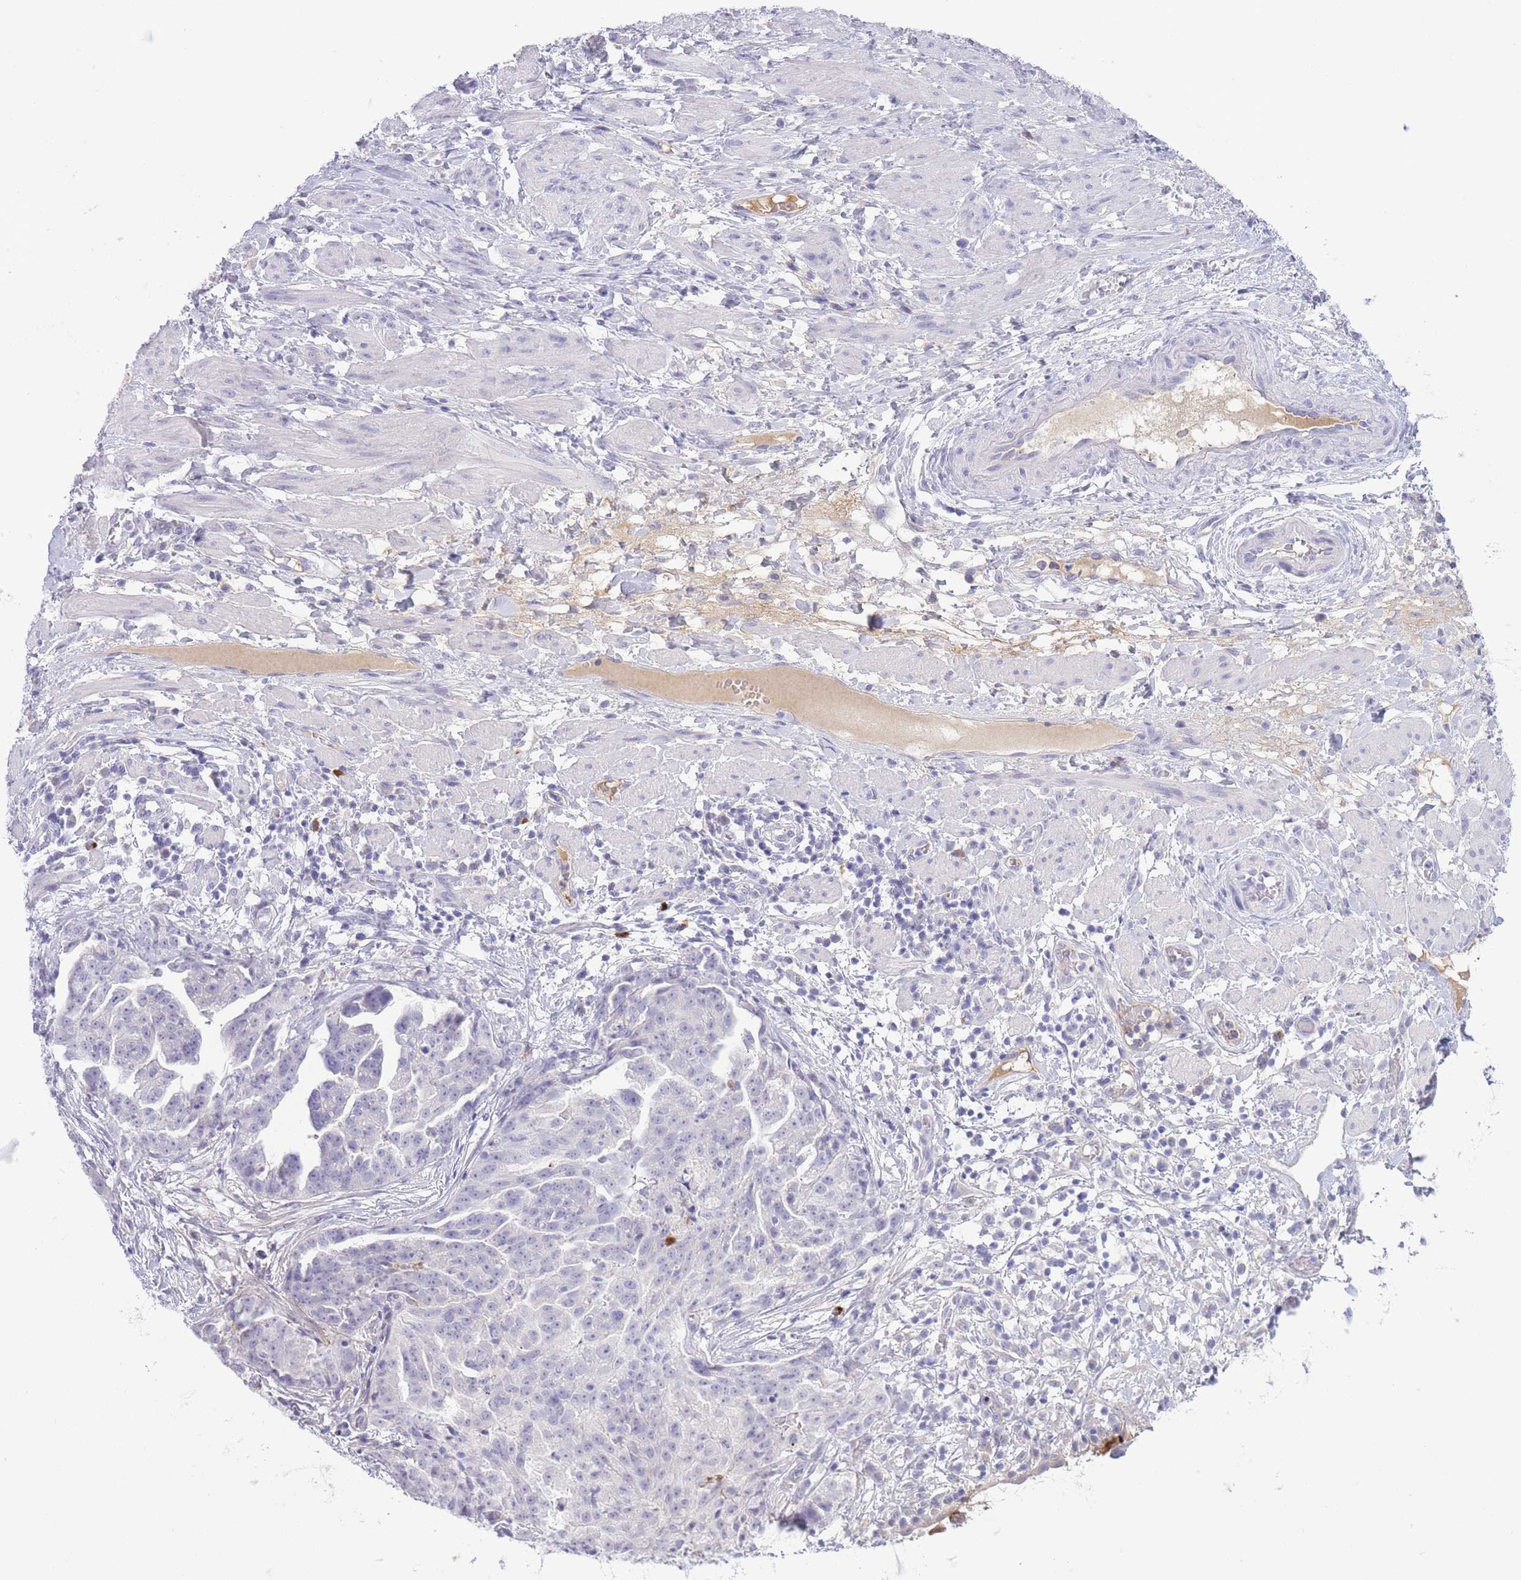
{"staining": {"intensity": "negative", "quantity": "none", "location": "none"}, "tissue": "ovarian cancer", "cell_type": "Tumor cells", "image_type": "cancer", "snomed": [{"axis": "morphology", "description": "Cystadenocarcinoma, serous, NOS"}, {"axis": "topography", "description": "Ovary"}], "caption": "Immunohistochemical staining of serous cystadenocarcinoma (ovarian) displays no significant positivity in tumor cells. (DAB (3,3'-diaminobenzidine) immunohistochemistry (IHC) with hematoxylin counter stain).", "gene": "ASAP3", "patient": {"sex": "female", "age": 58}}